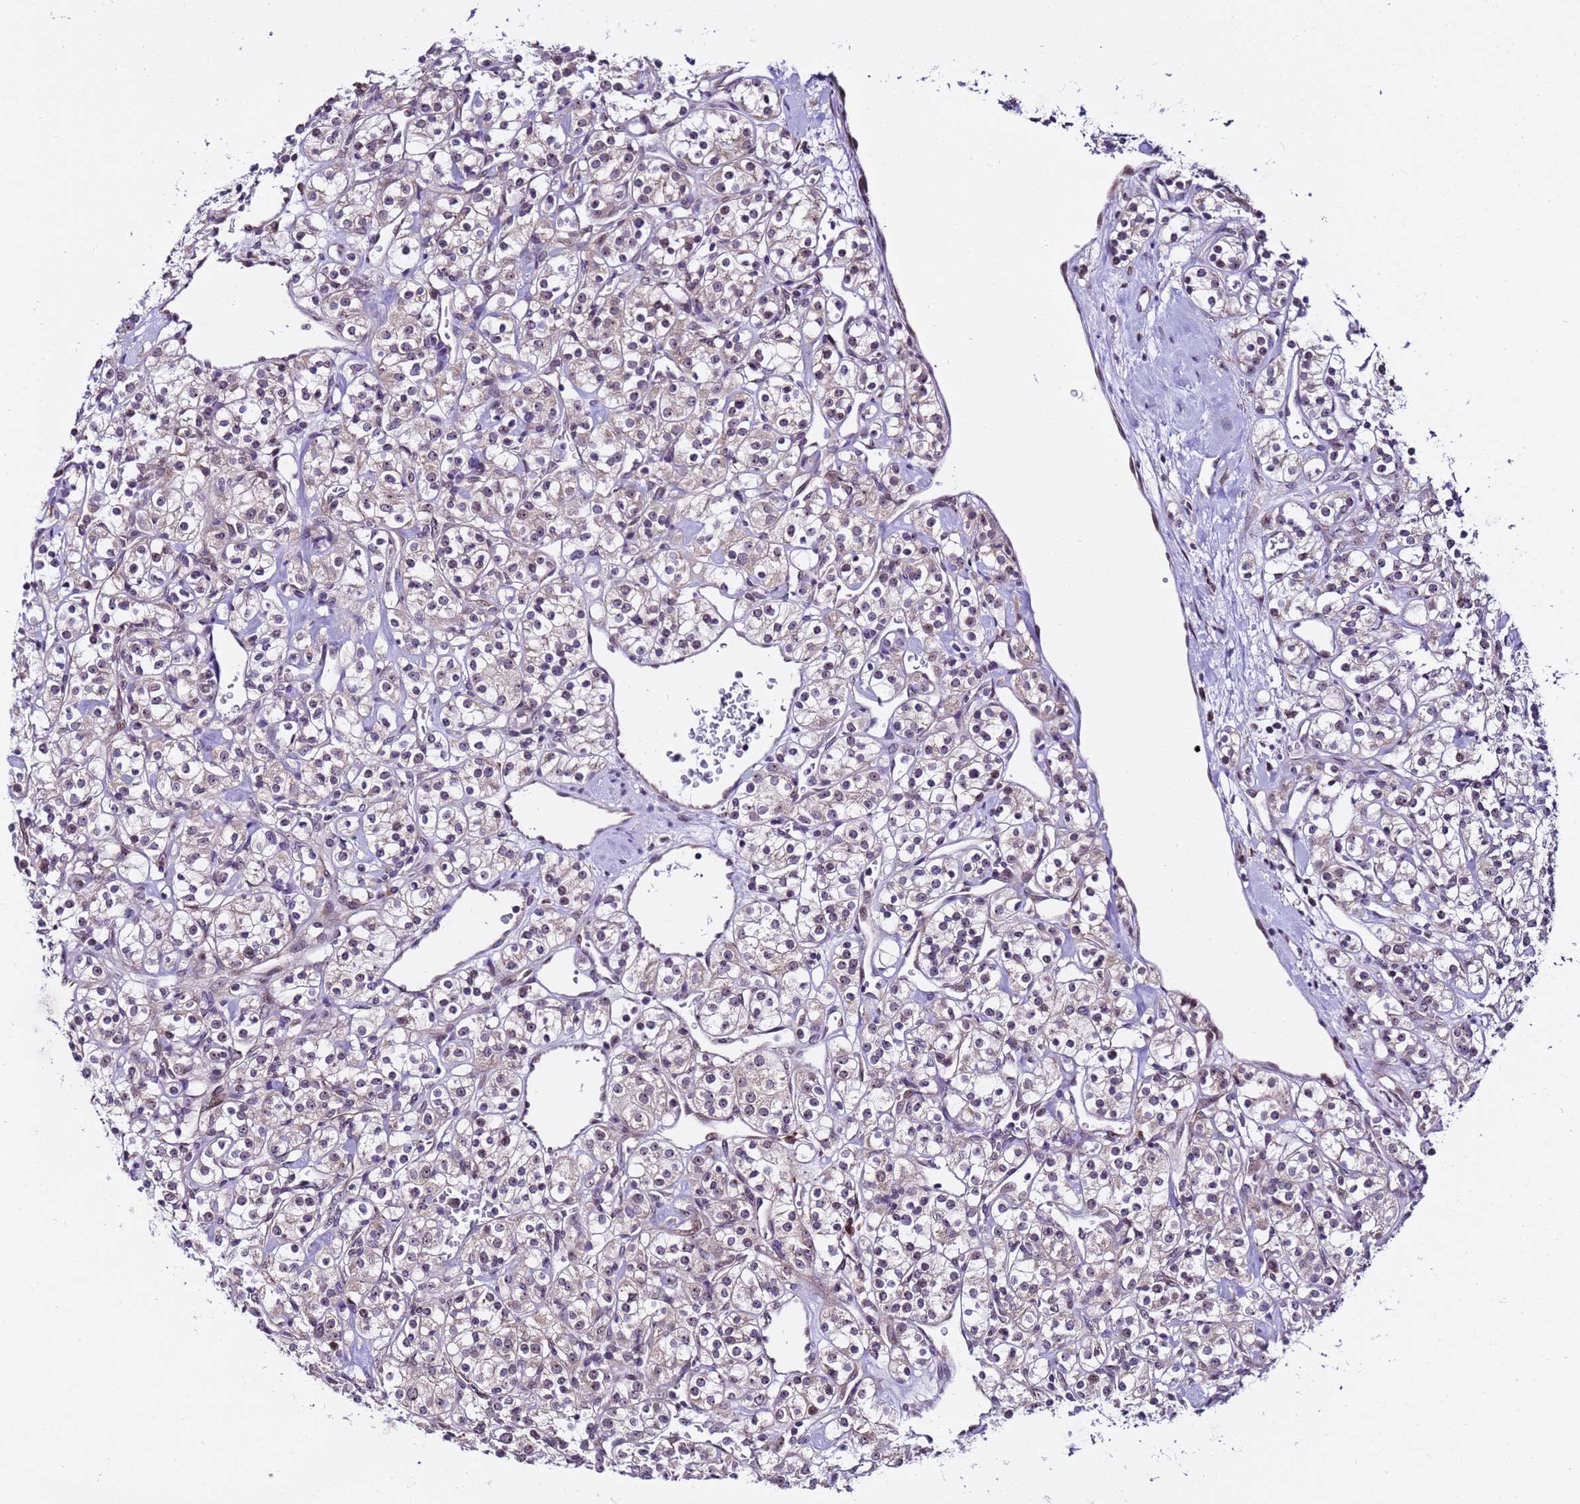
{"staining": {"intensity": "weak", "quantity": "<25%", "location": "cytoplasmic/membranous"}, "tissue": "renal cancer", "cell_type": "Tumor cells", "image_type": "cancer", "snomed": [{"axis": "morphology", "description": "Adenocarcinoma, NOS"}, {"axis": "topography", "description": "Kidney"}], "caption": "This is an IHC micrograph of human renal cancer. There is no expression in tumor cells.", "gene": "SLX4IP", "patient": {"sex": "male", "age": 77}}